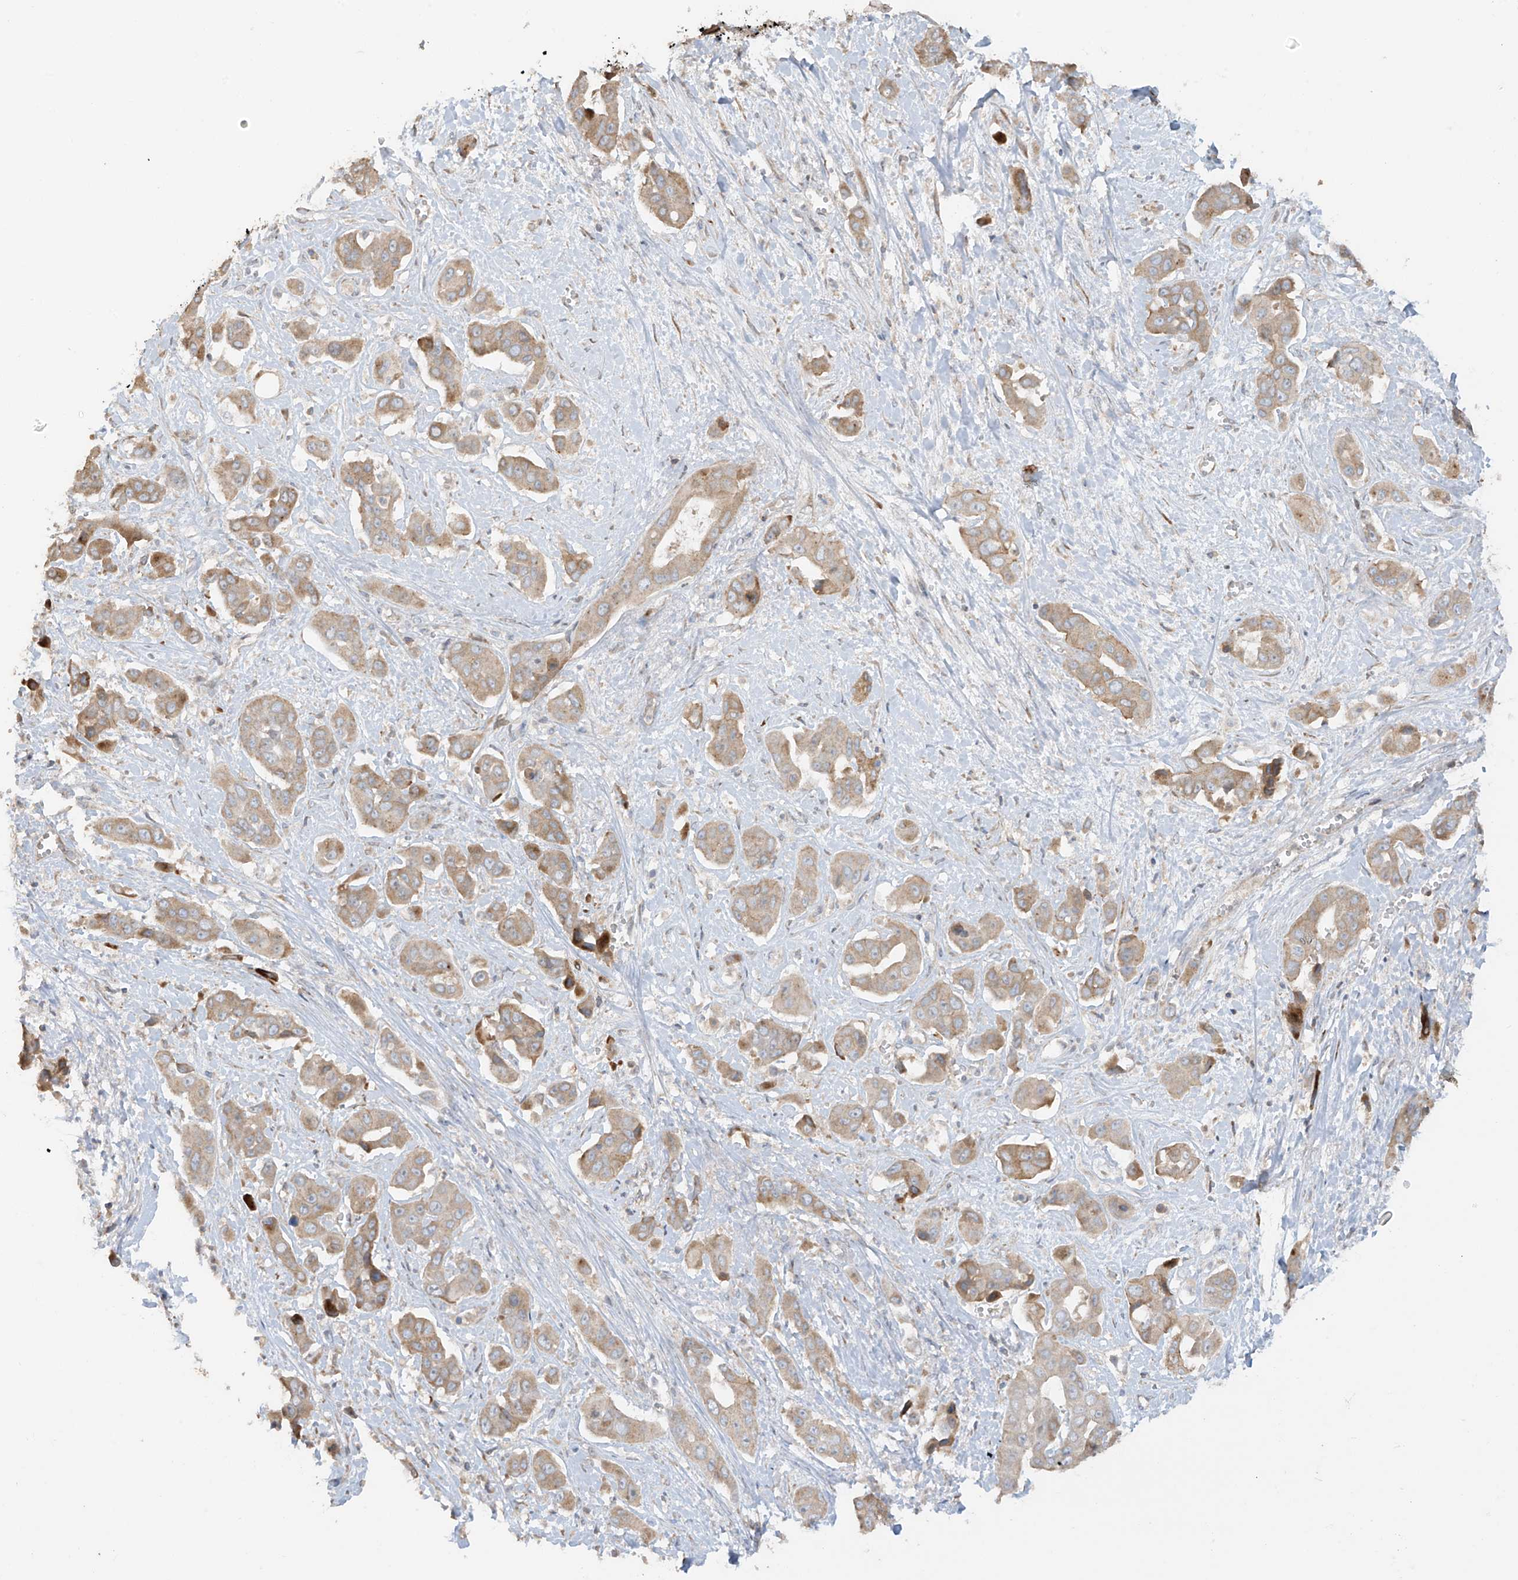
{"staining": {"intensity": "moderate", "quantity": "25%-75%", "location": "cytoplasmic/membranous"}, "tissue": "liver cancer", "cell_type": "Tumor cells", "image_type": "cancer", "snomed": [{"axis": "morphology", "description": "Cholangiocarcinoma"}, {"axis": "topography", "description": "Liver"}], "caption": "Liver cholangiocarcinoma stained with a brown dye reveals moderate cytoplasmic/membranous positive staining in about 25%-75% of tumor cells.", "gene": "ABTB1", "patient": {"sex": "female", "age": 52}}